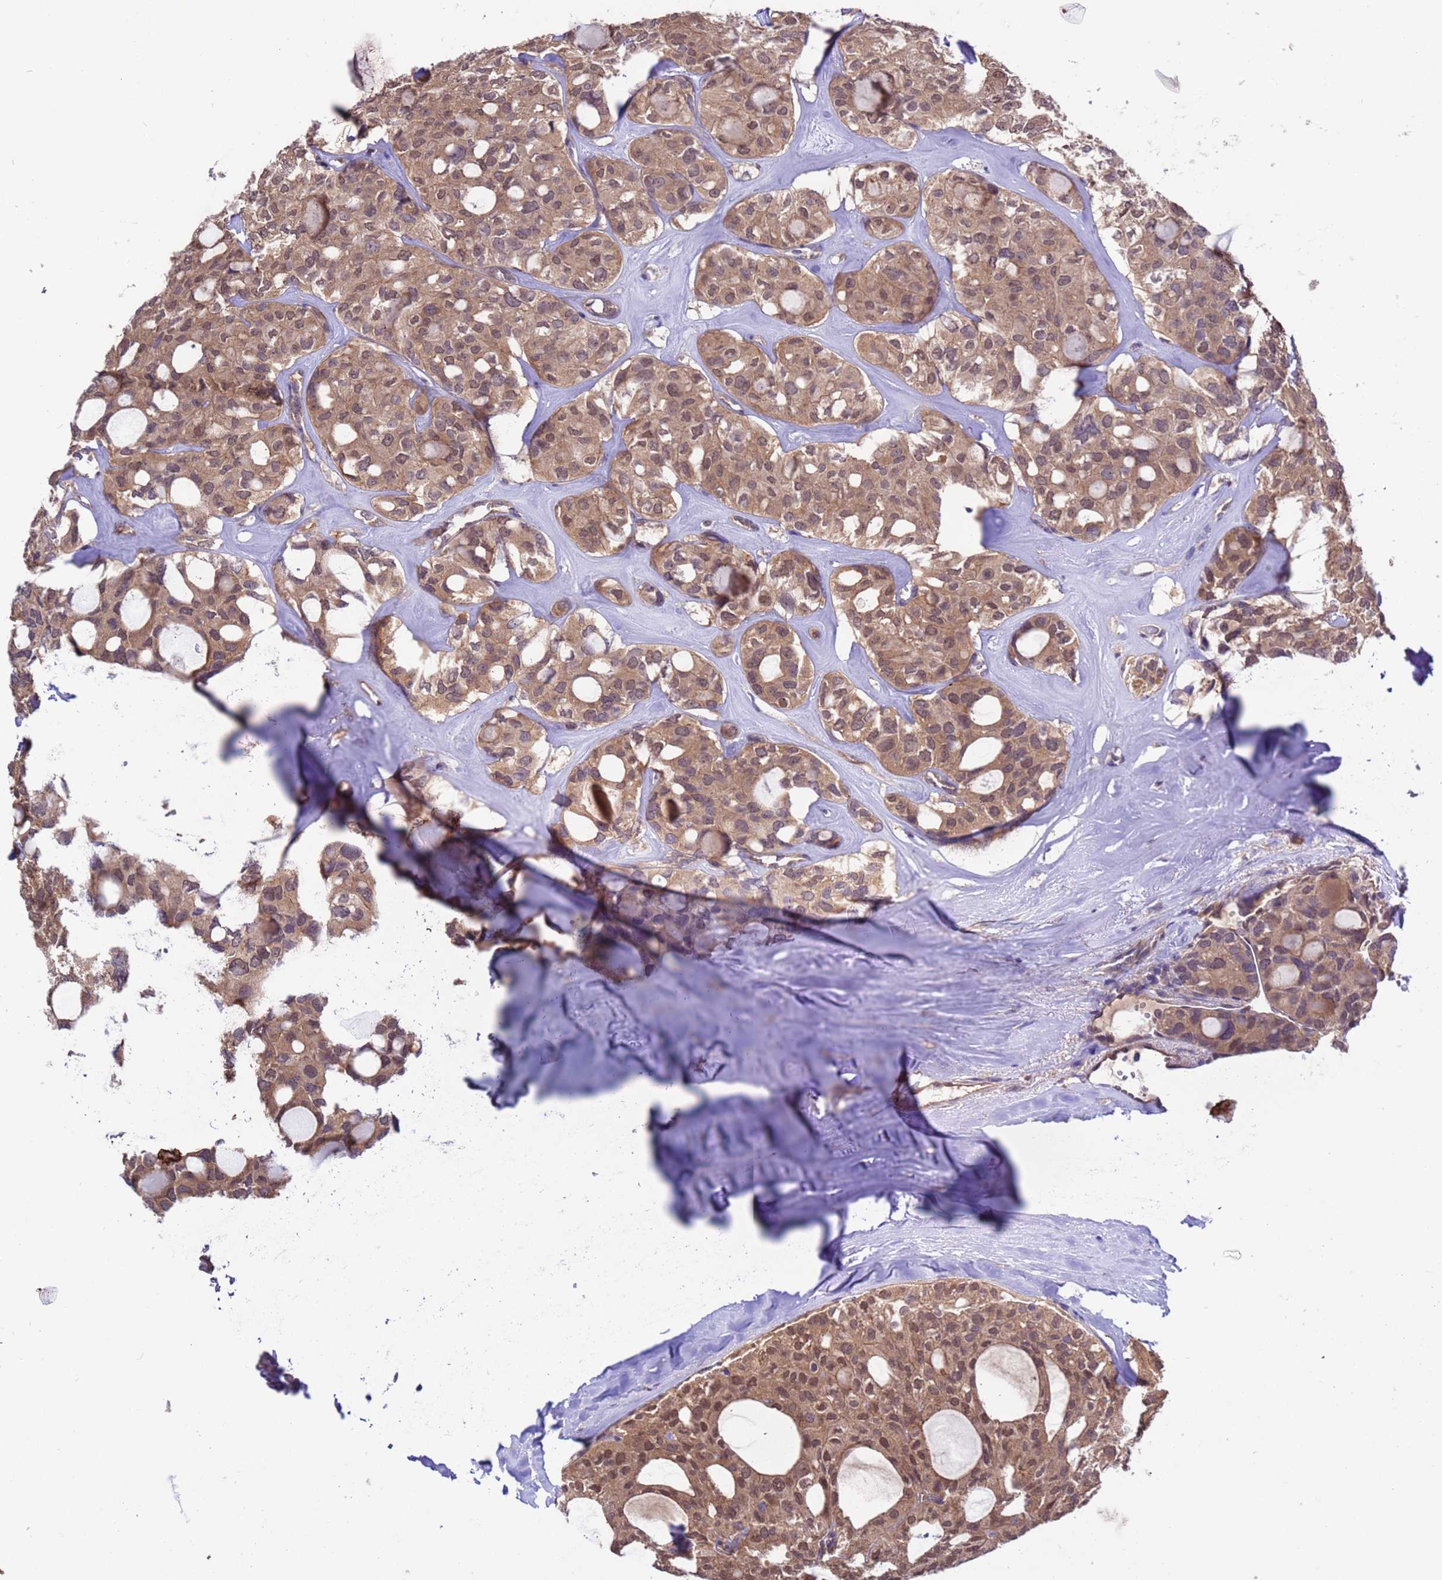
{"staining": {"intensity": "moderate", "quantity": ">75%", "location": "cytoplasmic/membranous,nuclear"}, "tissue": "thyroid cancer", "cell_type": "Tumor cells", "image_type": "cancer", "snomed": [{"axis": "morphology", "description": "Follicular adenoma carcinoma, NOS"}, {"axis": "topography", "description": "Thyroid gland"}], "caption": "Immunohistochemistry (IHC) photomicrograph of neoplastic tissue: human follicular adenoma carcinoma (thyroid) stained using immunohistochemistry (IHC) shows medium levels of moderate protein expression localized specifically in the cytoplasmic/membranous and nuclear of tumor cells, appearing as a cytoplasmic/membranous and nuclear brown color.", "gene": "ZFP69B", "patient": {"sex": "male", "age": 75}}